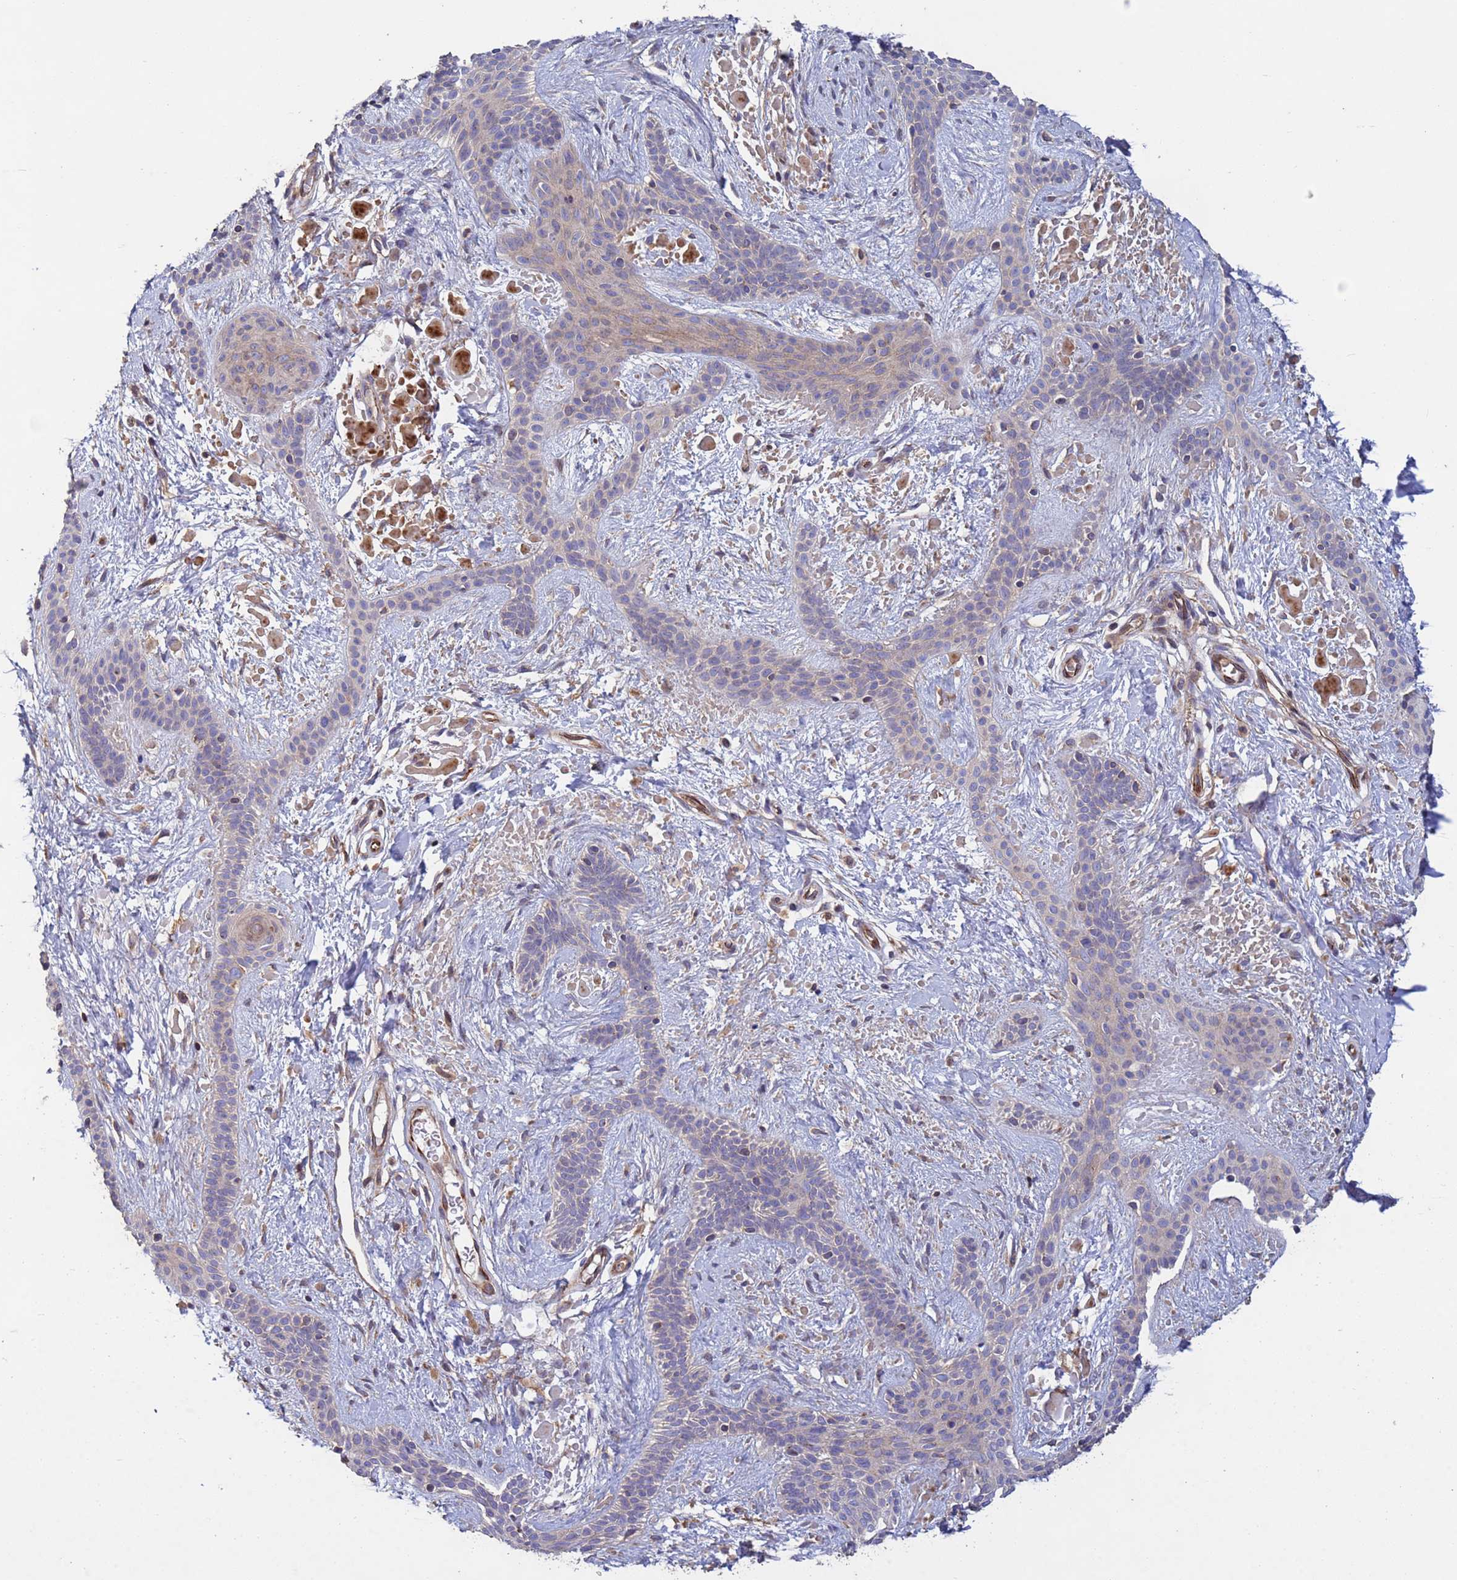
{"staining": {"intensity": "weak", "quantity": "<25%", "location": "cytoplasmic/membranous"}, "tissue": "skin cancer", "cell_type": "Tumor cells", "image_type": "cancer", "snomed": [{"axis": "morphology", "description": "Basal cell carcinoma"}, {"axis": "topography", "description": "Skin"}], "caption": "Protein analysis of basal cell carcinoma (skin) exhibits no significant positivity in tumor cells.", "gene": "RAB10", "patient": {"sex": "male", "age": 78}}